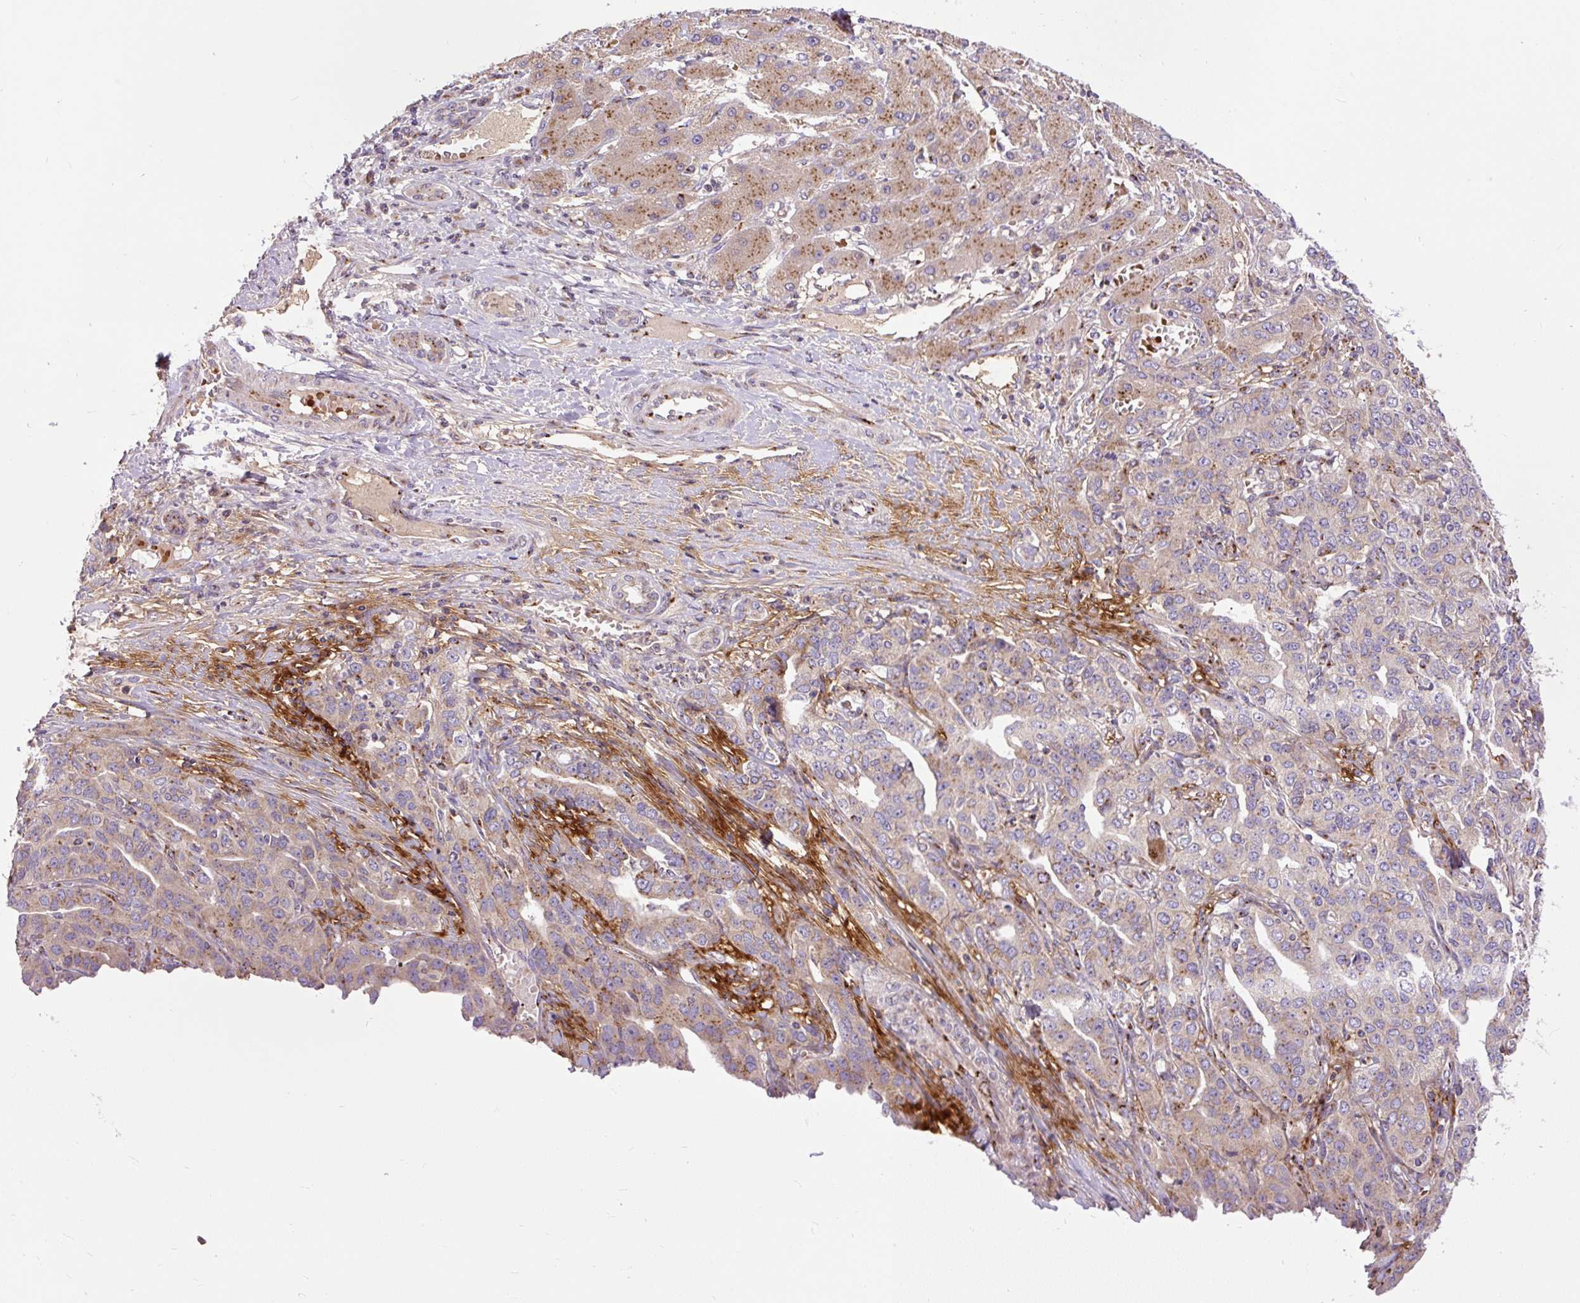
{"staining": {"intensity": "weak", "quantity": "<25%", "location": "cytoplasmic/membranous"}, "tissue": "liver cancer", "cell_type": "Tumor cells", "image_type": "cancer", "snomed": [{"axis": "morphology", "description": "Cholangiocarcinoma"}, {"axis": "topography", "description": "Liver"}], "caption": "Liver cancer stained for a protein using IHC shows no expression tumor cells.", "gene": "MSMP", "patient": {"sex": "male", "age": 59}}